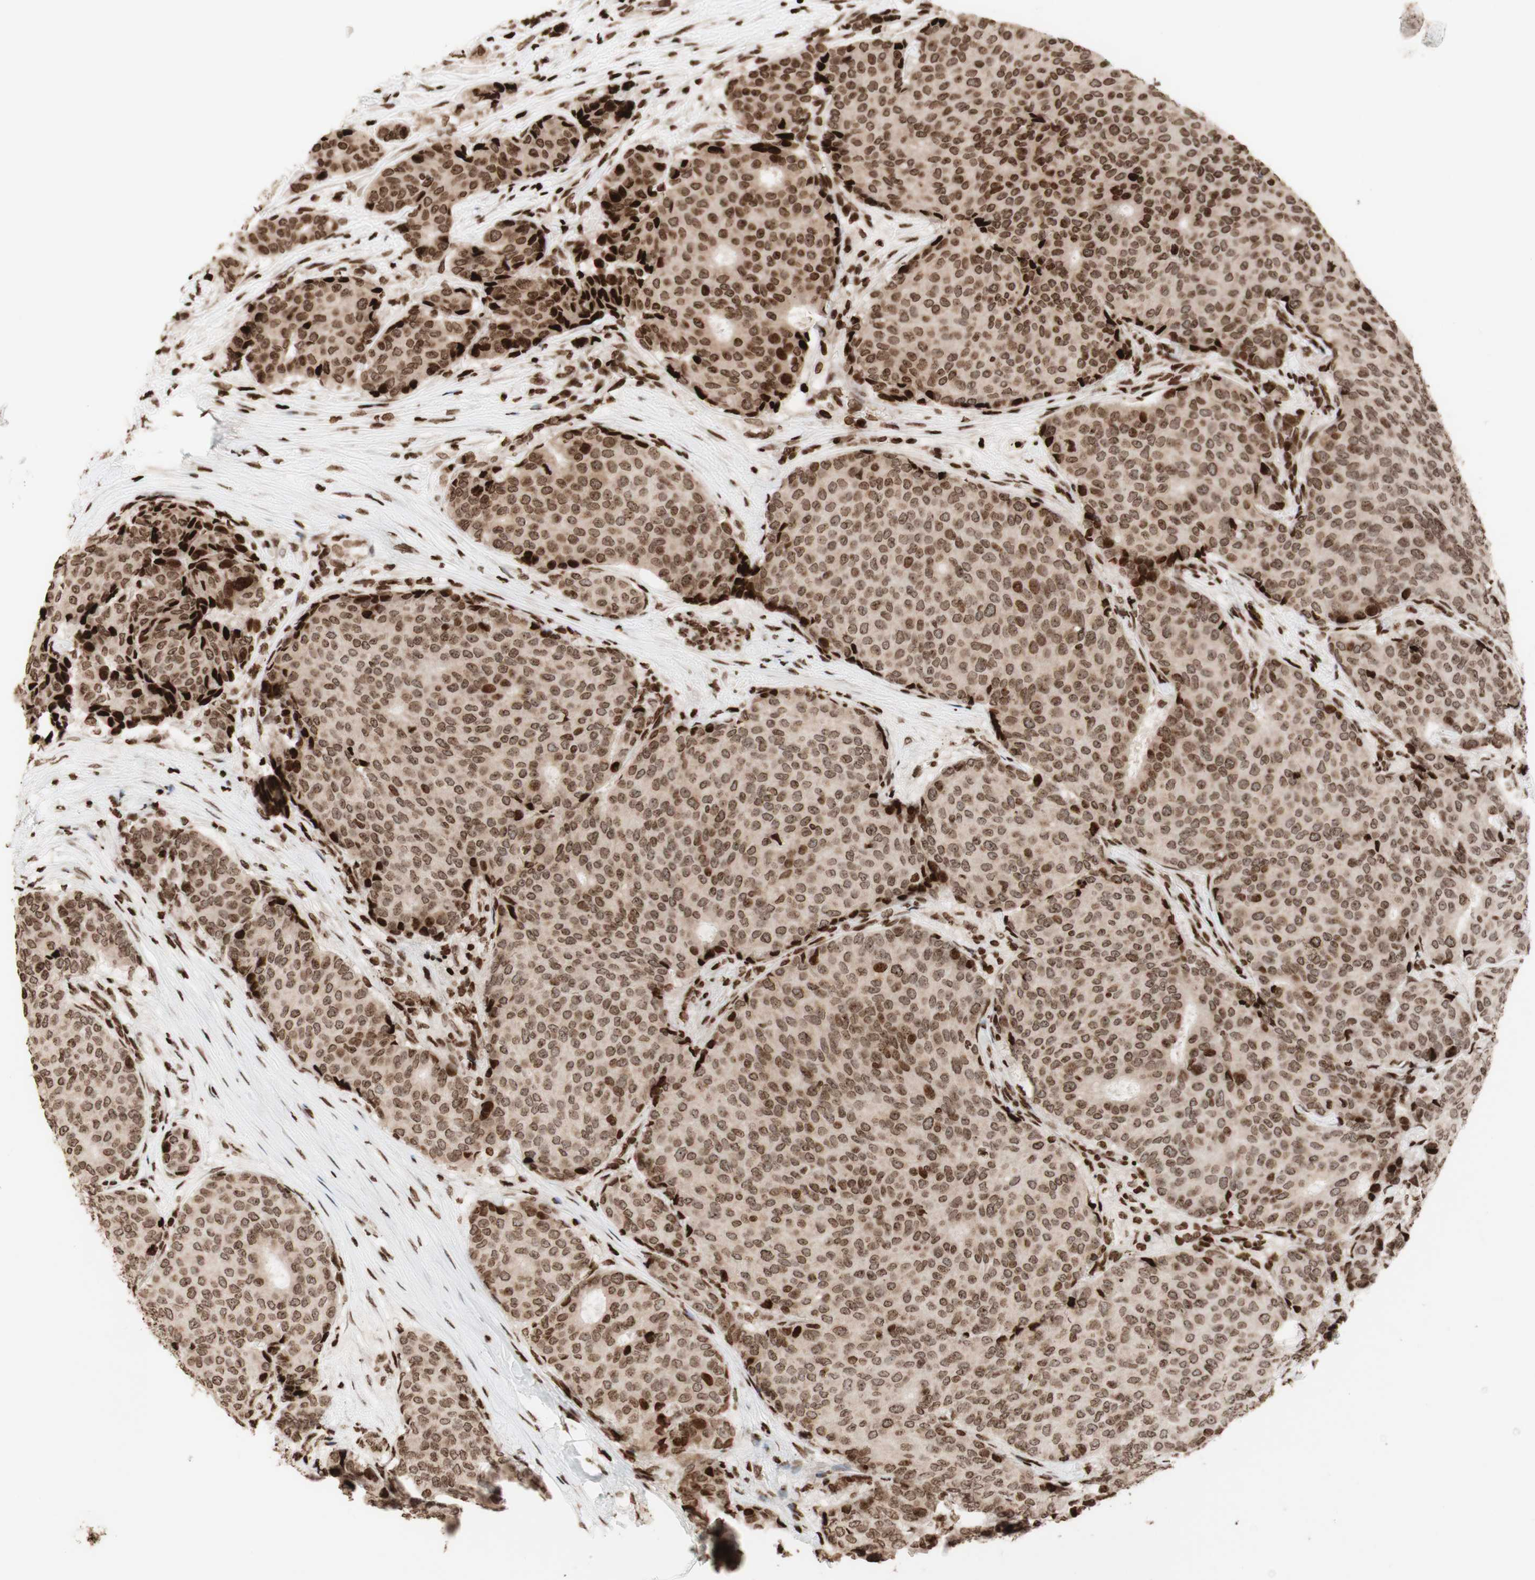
{"staining": {"intensity": "strong", "quantity": ">75%", "location": "nuclear"}, "tissue": "breast cancer", "cell_type": "Tumor cells", "image_type": "cancer", "snomed": [{"axis": "morphology", "description": "Duct carcinoma"}, {"axis": "topography", "description": "Breast"}], "caption": "The image demonstrates immunohistochemical staining of breast invasive ductal carcinoma. There is strong nuclear staining is appreciated in about >75% of tumor cells.", "gene": "NCAPD2", "patient": {"sex": "female", "age": 75}}